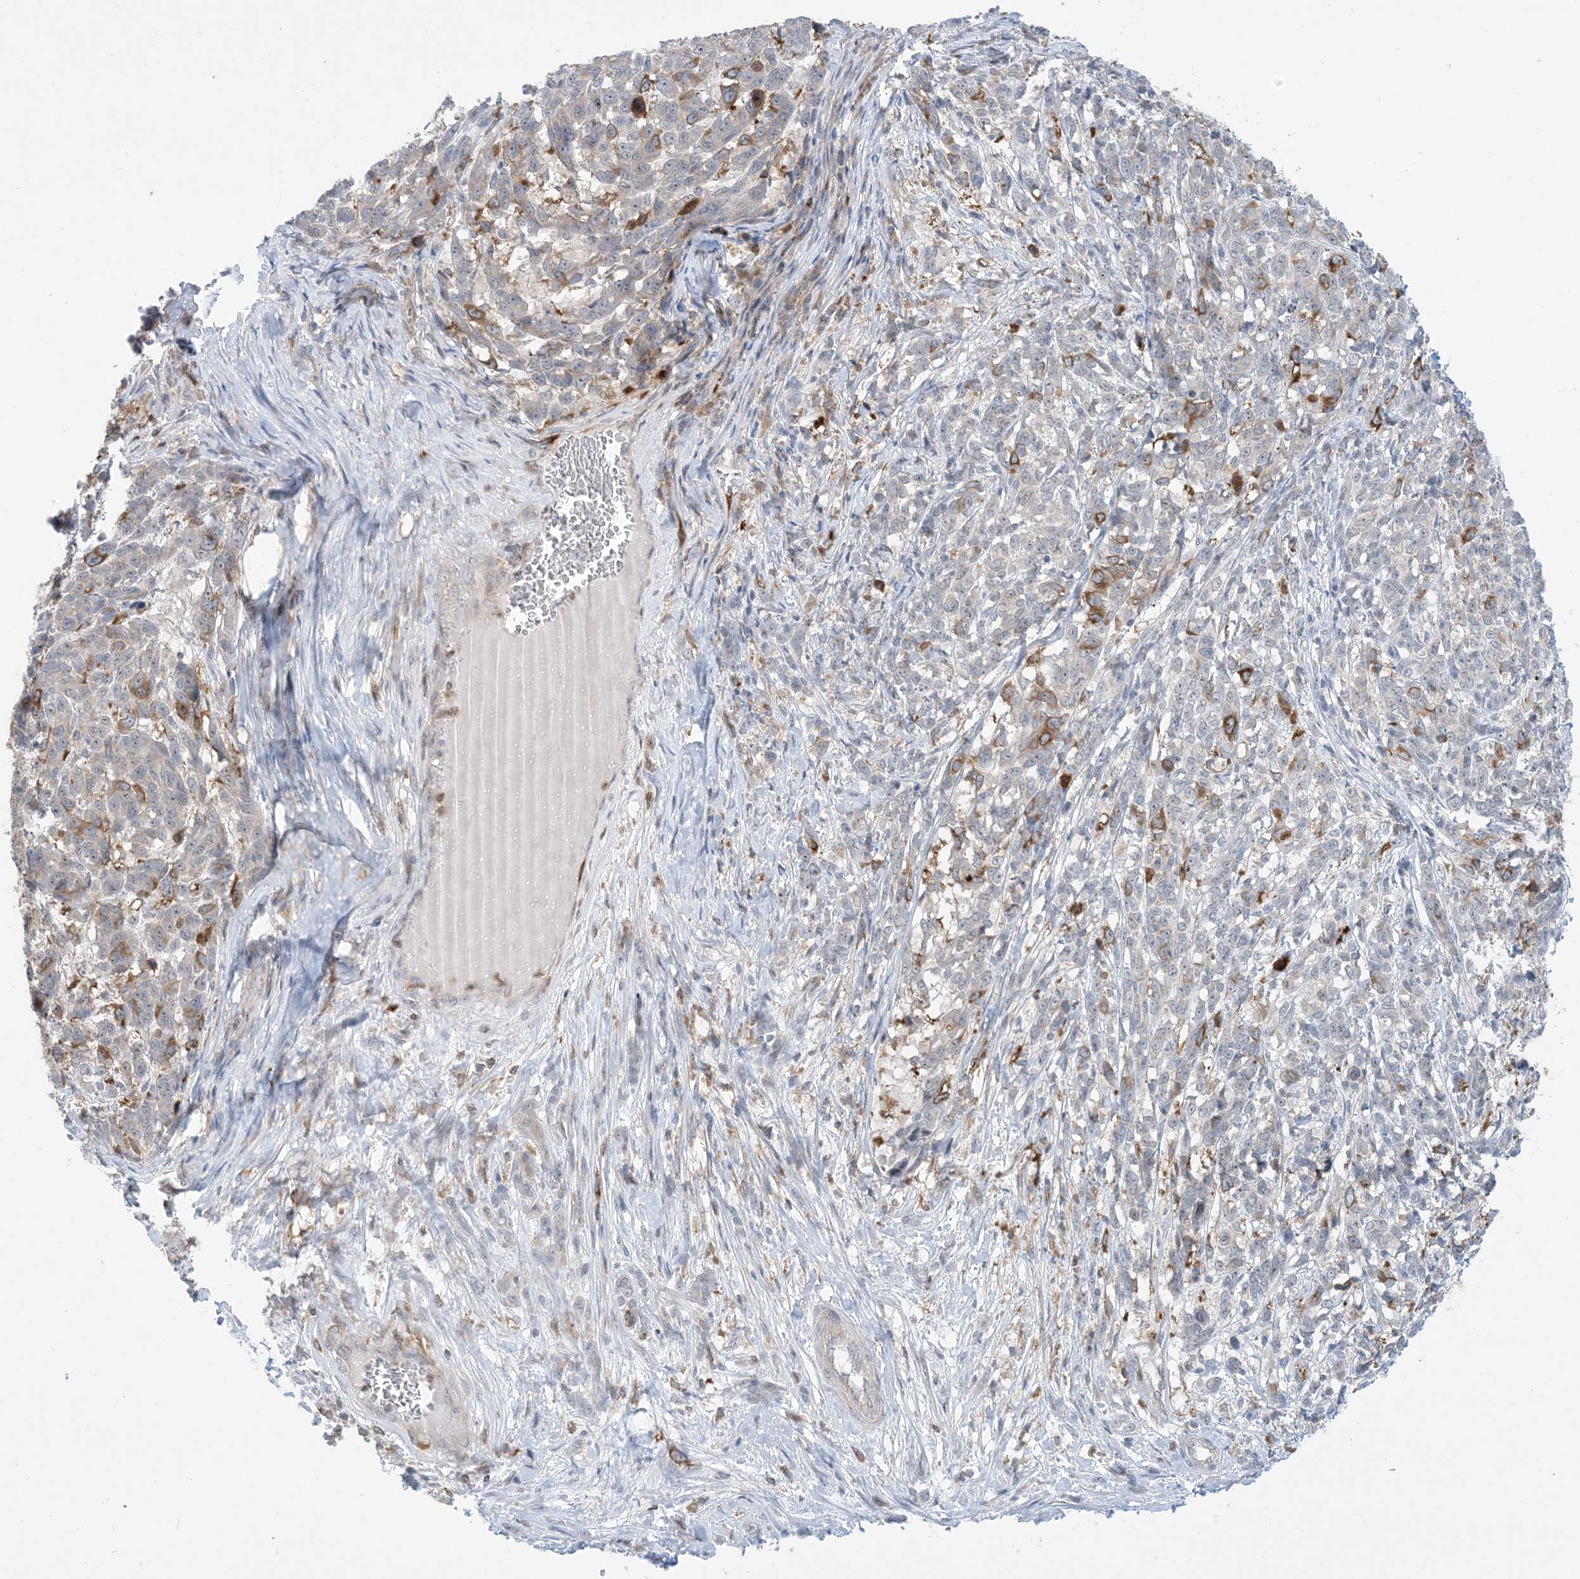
{"staining": {"intensity": "negative", "quantity": "none", "location": "none"}, "tissue": "melanoma", "cell_type": "Tumor cells", "image_type": "cancer", "snomed": [{"axis": "morphology", "description": "Malignant melanoma, NOS"}, {"axis": "topography", "description": "Skin"}], "caption": "Immunohistochemical staining of human melanoma reveals no significant positivity in tumor cells. (DAB immunohistochemistry (IHC), high magnification).", "gene": "AOC1", "patient": {"sex": "male", "age": 49}}